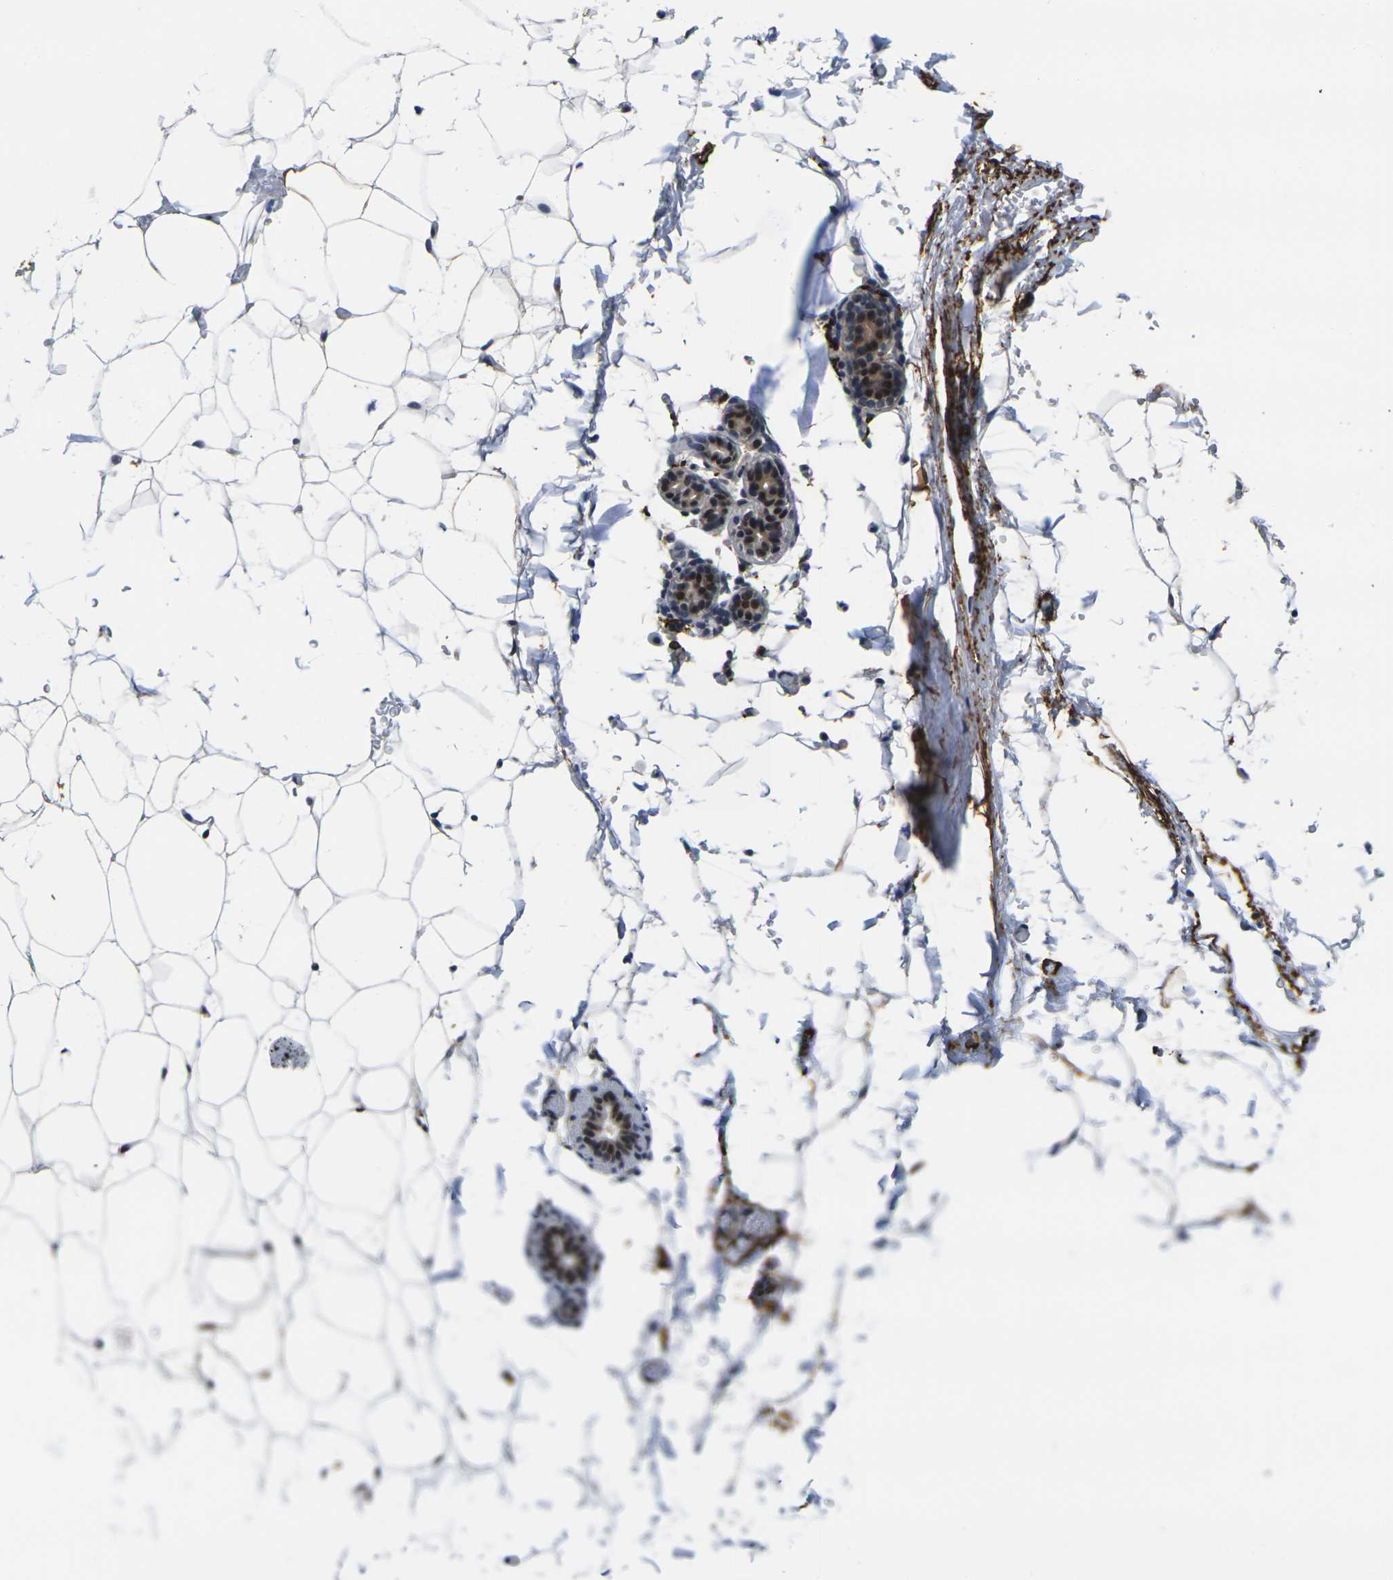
{"staining": {"intensity": "moderate", "quantity": ">75%", "location": "nuclear"}, "tissue": "adipose tissue", "cell_type": "Adipocytes", "image_type": "normal", "snomed": [{"axis": "morphology", "description": "Normal tissue, NOS"}, {"axis": "topography", "description": "Breast"}, {"axis": "topography", "description": "Soft tissue"}], "caption": "An immunohistochemistry (IHC) micrograph of normal tissue is shown. Protein staining in brown labels moderate nuclear positivity in adipose tissue within adipocytes. Immunohistochemistry (ihc) stains the protein of interest in brown and the nuclei are stained blue.", "gene": "RBM7", "patient": {"sex": "female", "age": 75}}